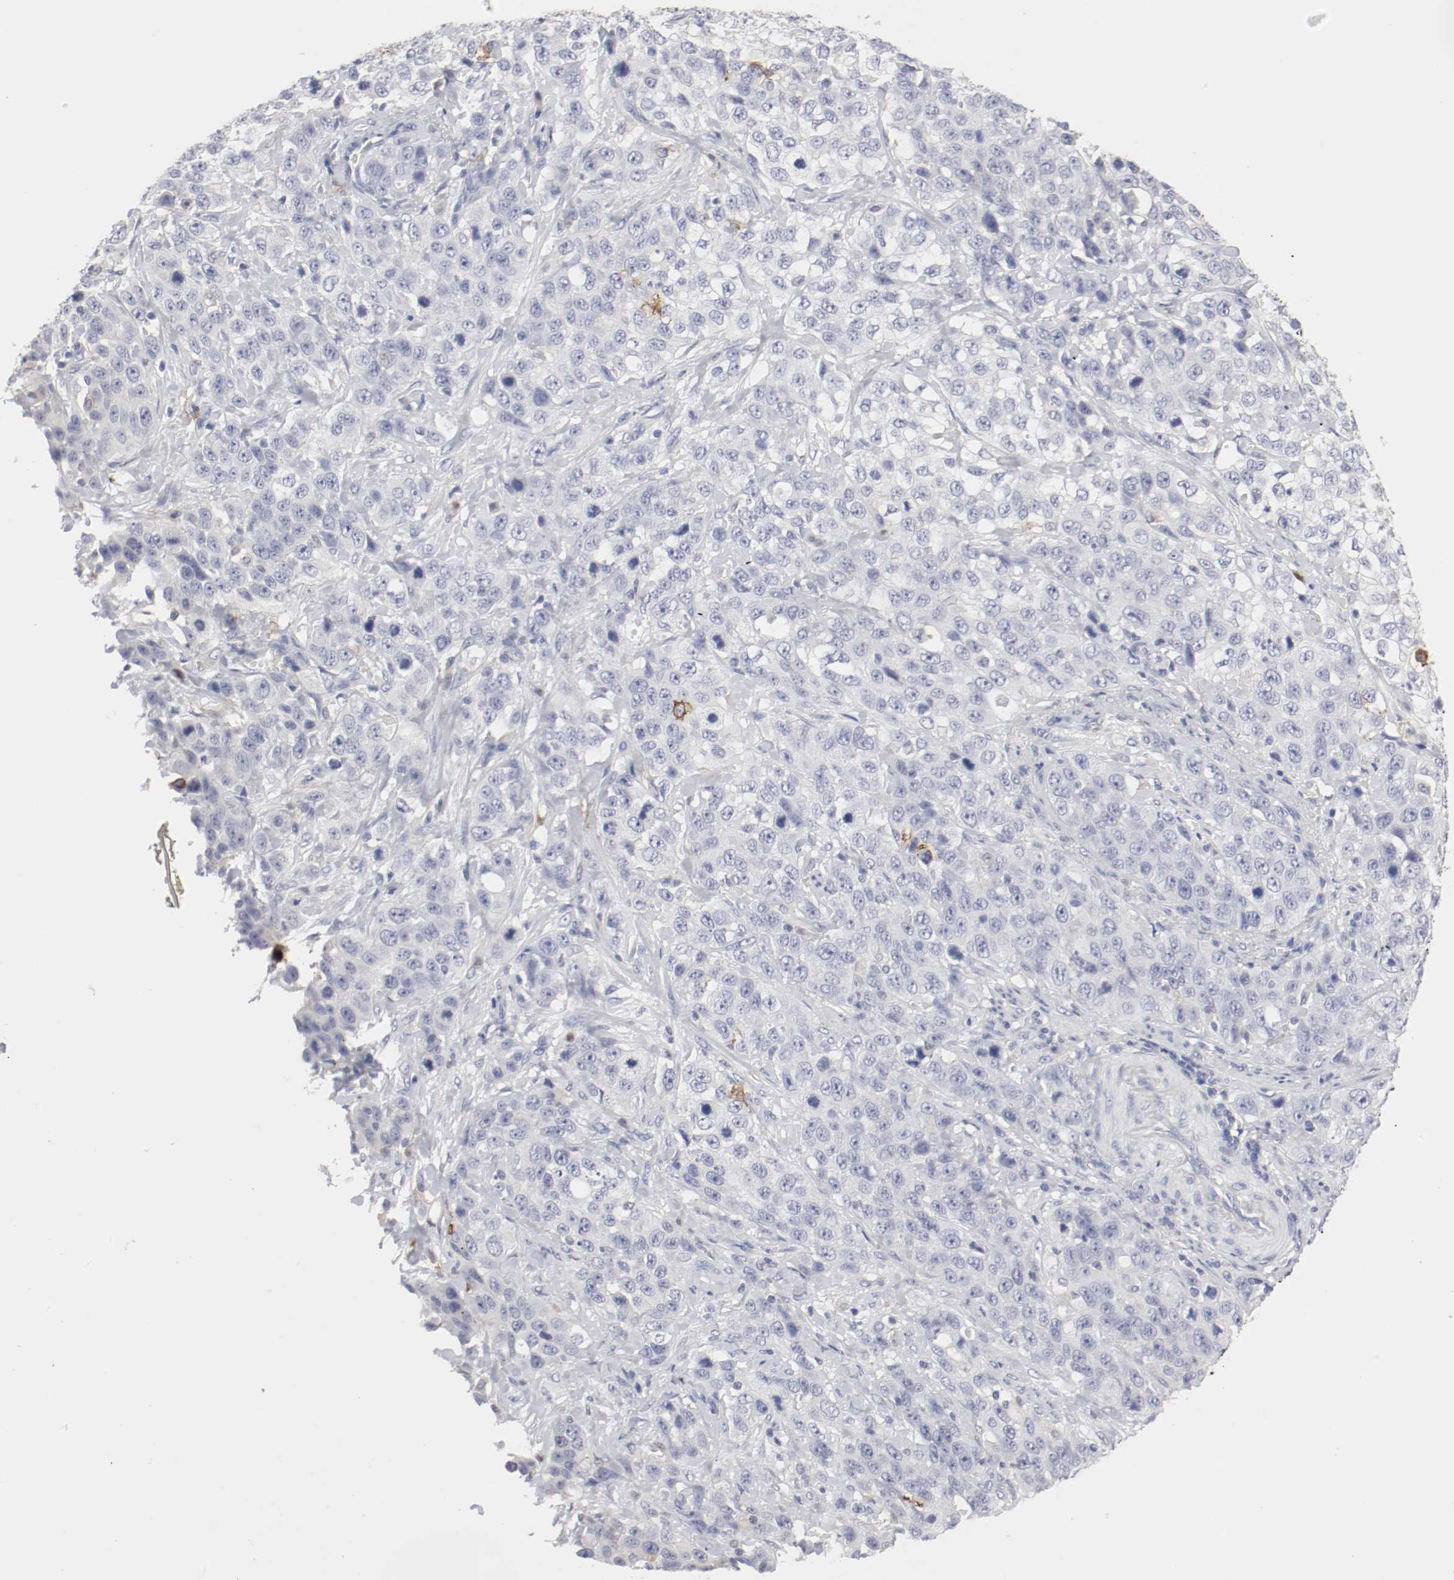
{"staining": {"intensity": "weak", "quantity": "<25%", "location": "cytoplasmic/membranous"}, "tissue": "stomach cancer", "cell_type": "Tumor cells", "image_type": "cancer", "snomed": [{"axis": "morphology", "description": "Normal tissue, NOS"}, {"axis": "morphology", "description": "Adenocarcinoma, NOS"}, {"axis": "topography", "description": "Stomach"}], "caption": "IHC micrograph of neoplastic tissue: stomach cancer stained with DAB displays no significant protein staining in tumor cells.", "gene": "ITGAX", "patient": {"sex": "male", "age": 48}}